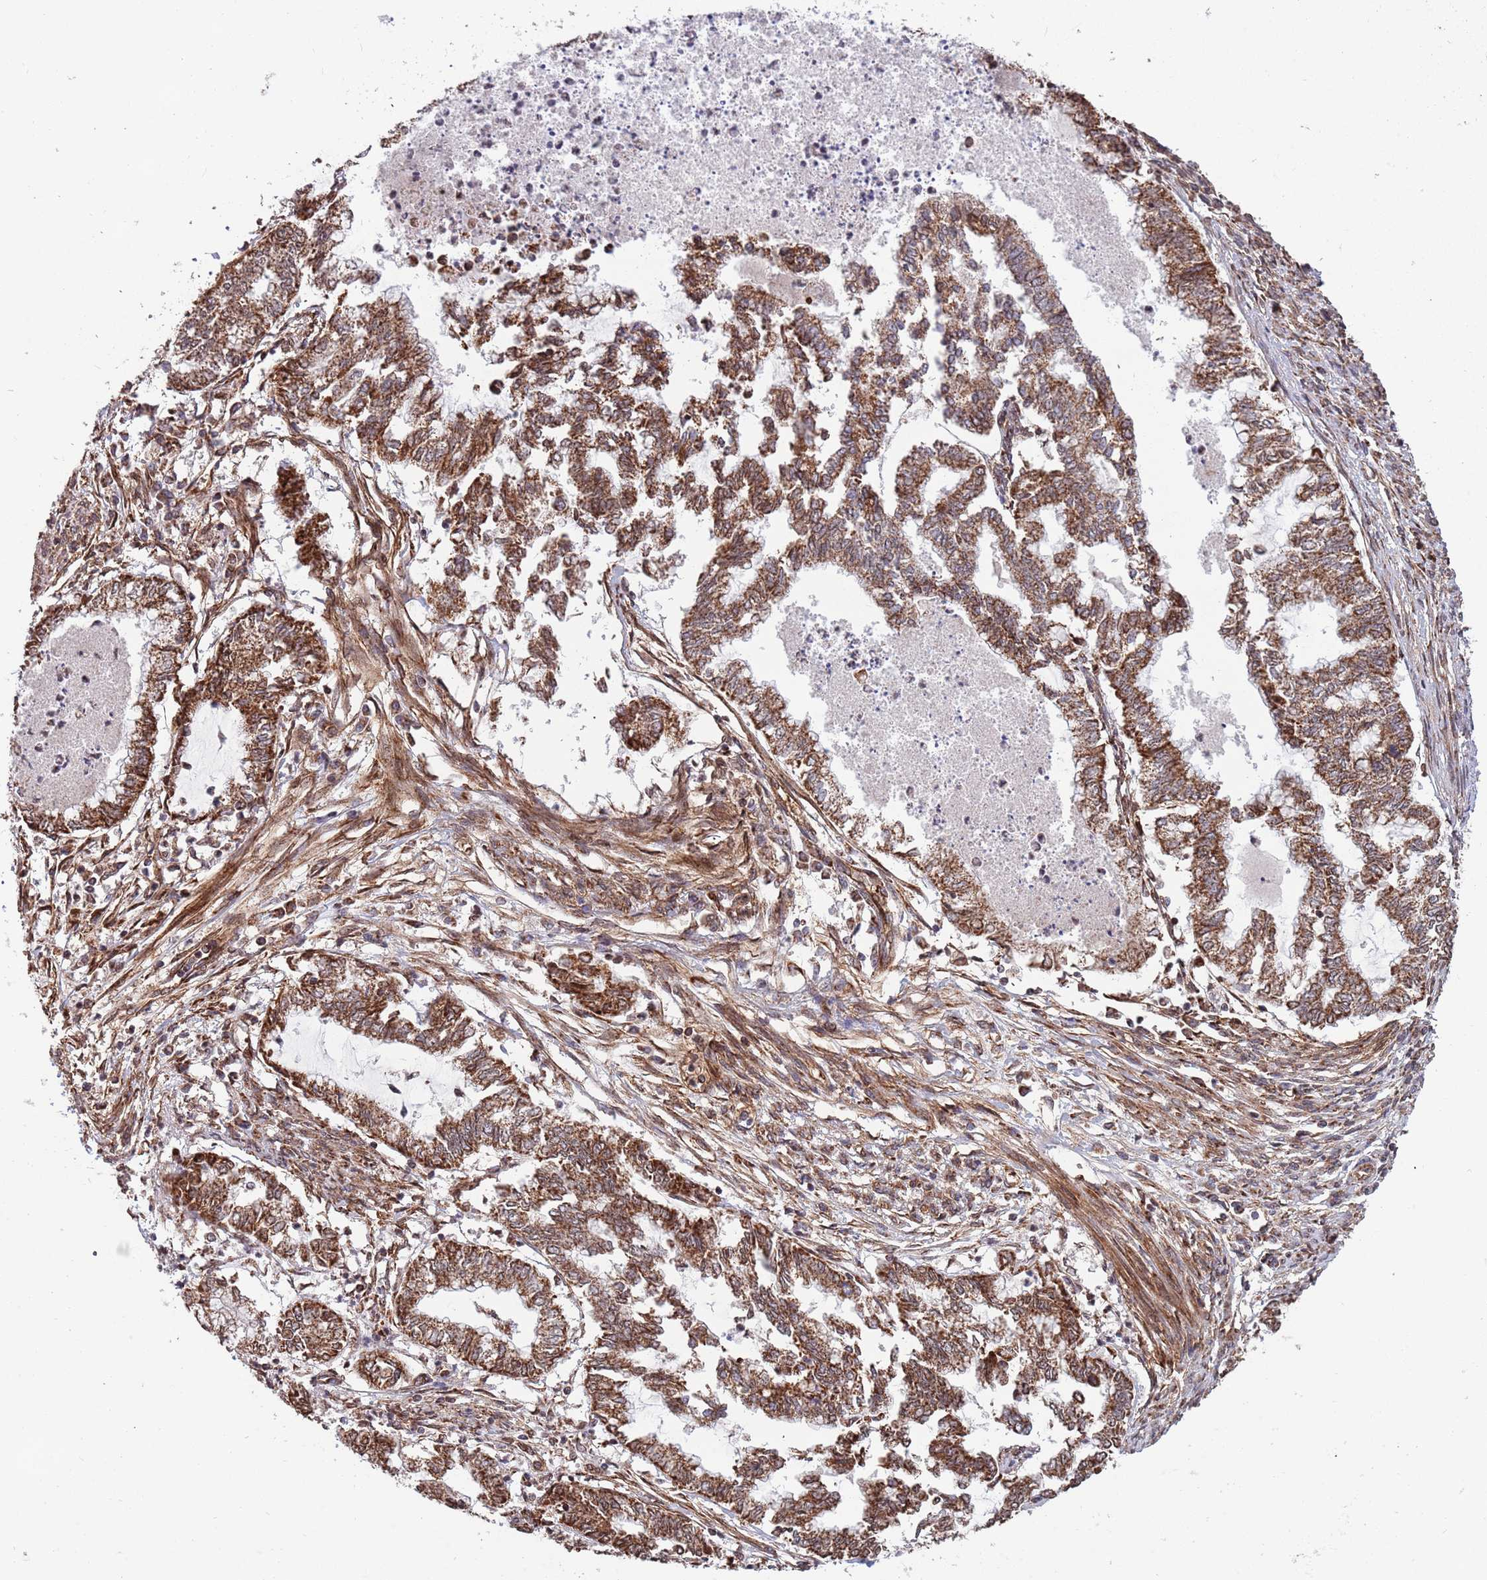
{"staining": {"intensity": "moderate", "quantity": ">75%", "location": "cytoplasmic/membranous"}, "tissue": "endometrial cancer", "cell_type": "Tumor cells", "image_type": "cancer", "snomed": [{"axis": "morphology", "description": "Adenocarcinoma, NOS"}, {"axis": "topography", "description": "Endometrium"}], "caption": "High-power microscopy captured an immunohistochemistry (IHC) micrograph of endometrial adenocarcinoma, revealing moderate cytoplasmic/membranous staining in about >75% of tumor cells.", "gene": "DCHS1", "patient": {"sex": "female", "age": 79}}